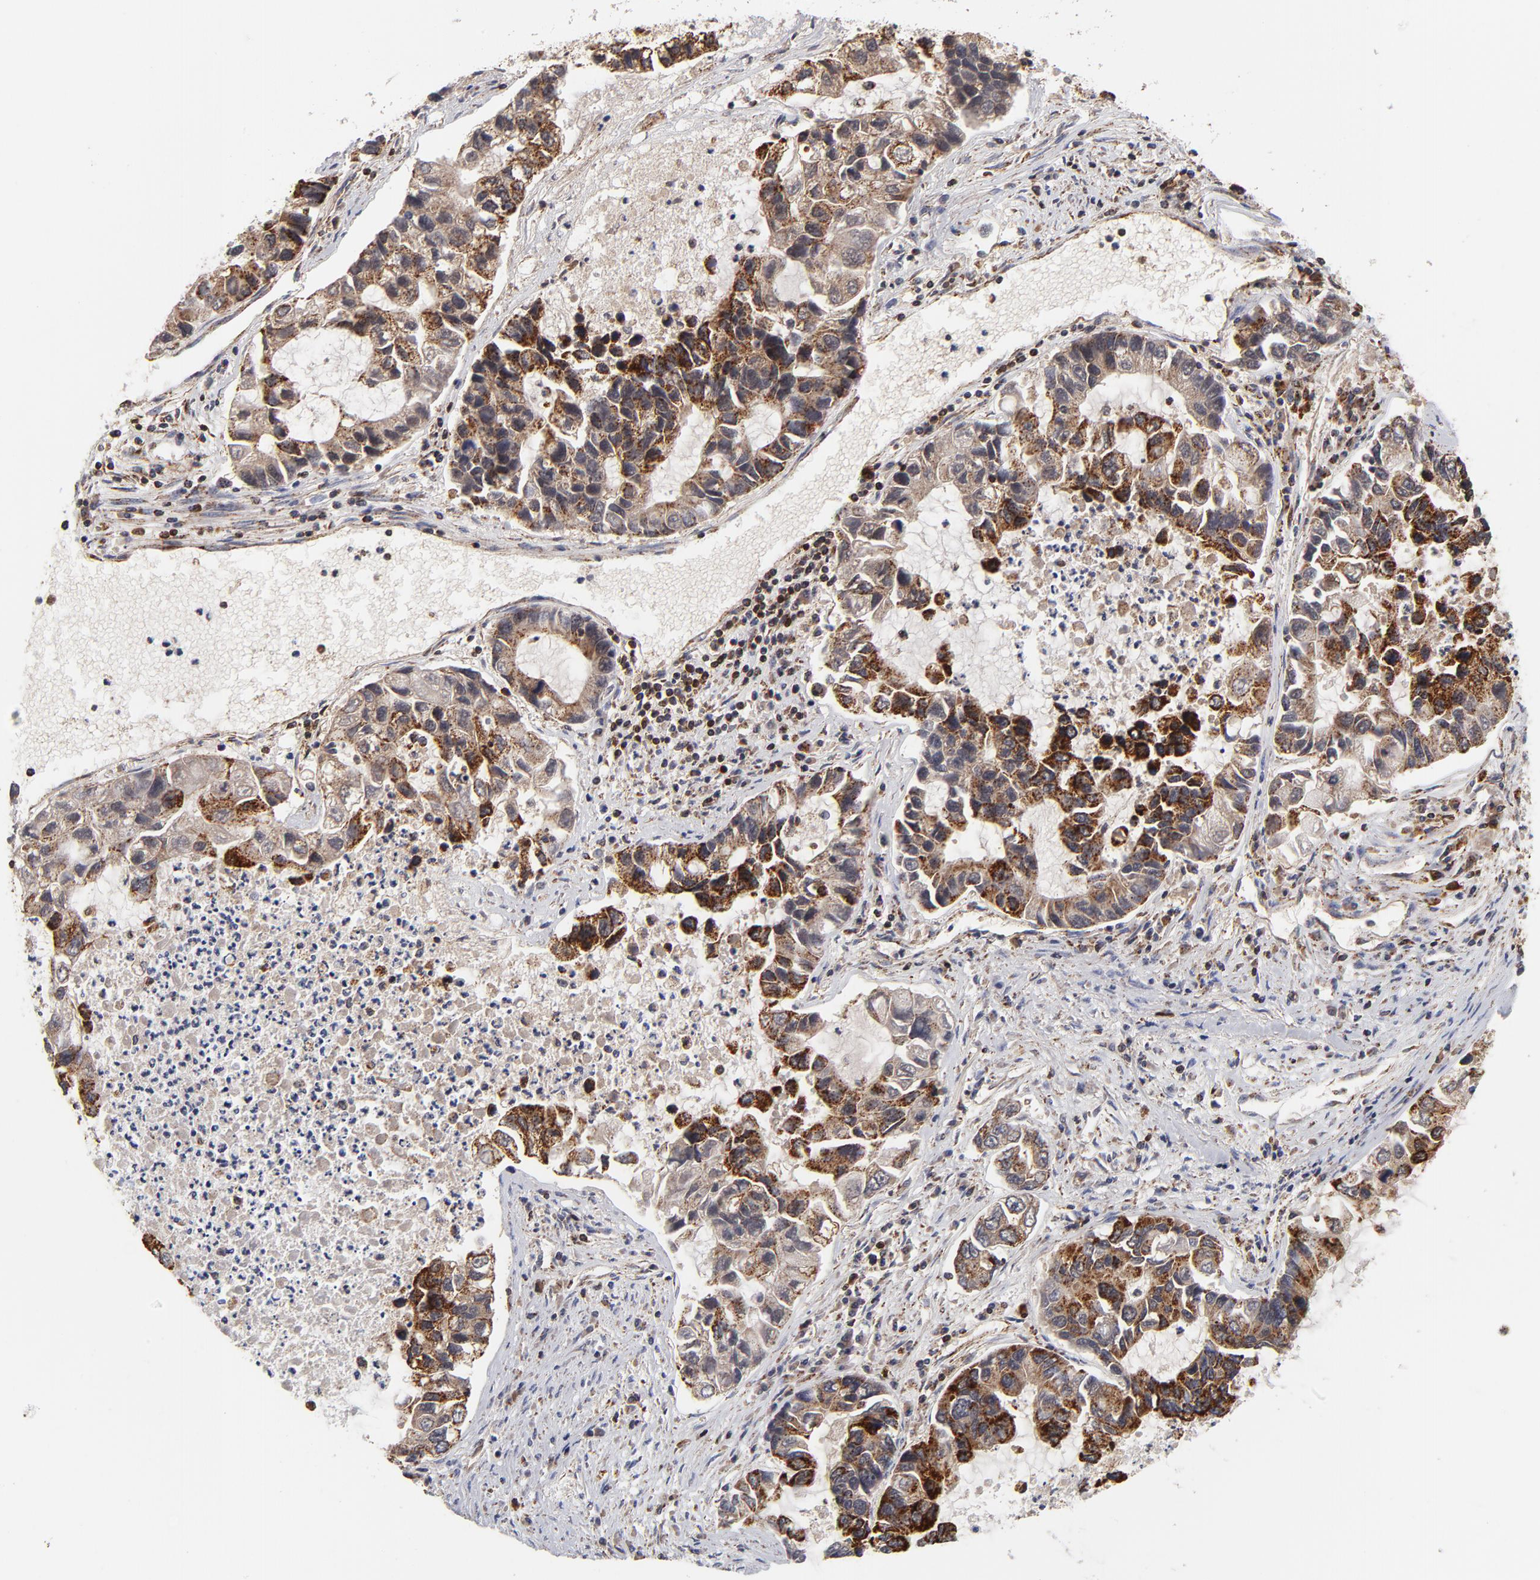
{"staining": {"intensity": "strong", "quantity": ">75%", "location": "cytoplasmic/membranous"}, "tissue": "lung cancer", "cell_type": "Tumor cells", "image_type": "cancer", "snomed": [{"axis": "morphology", "description": "Adenocarcinoma, NOS"}, {"axis": "topography", "description": "Lung"}], "caption": "DAB immunohistochemical staining of lung cancer shows strong cytoplasmic/membranous protein positivity in about >75% of tumor cells. (DAB (3,3'-diaminobenzidine) IHC, brown staining for protein, blue staining for nuclei).", "gene": "ECHS1", "patient": {"sex": "female", "age": 51}}